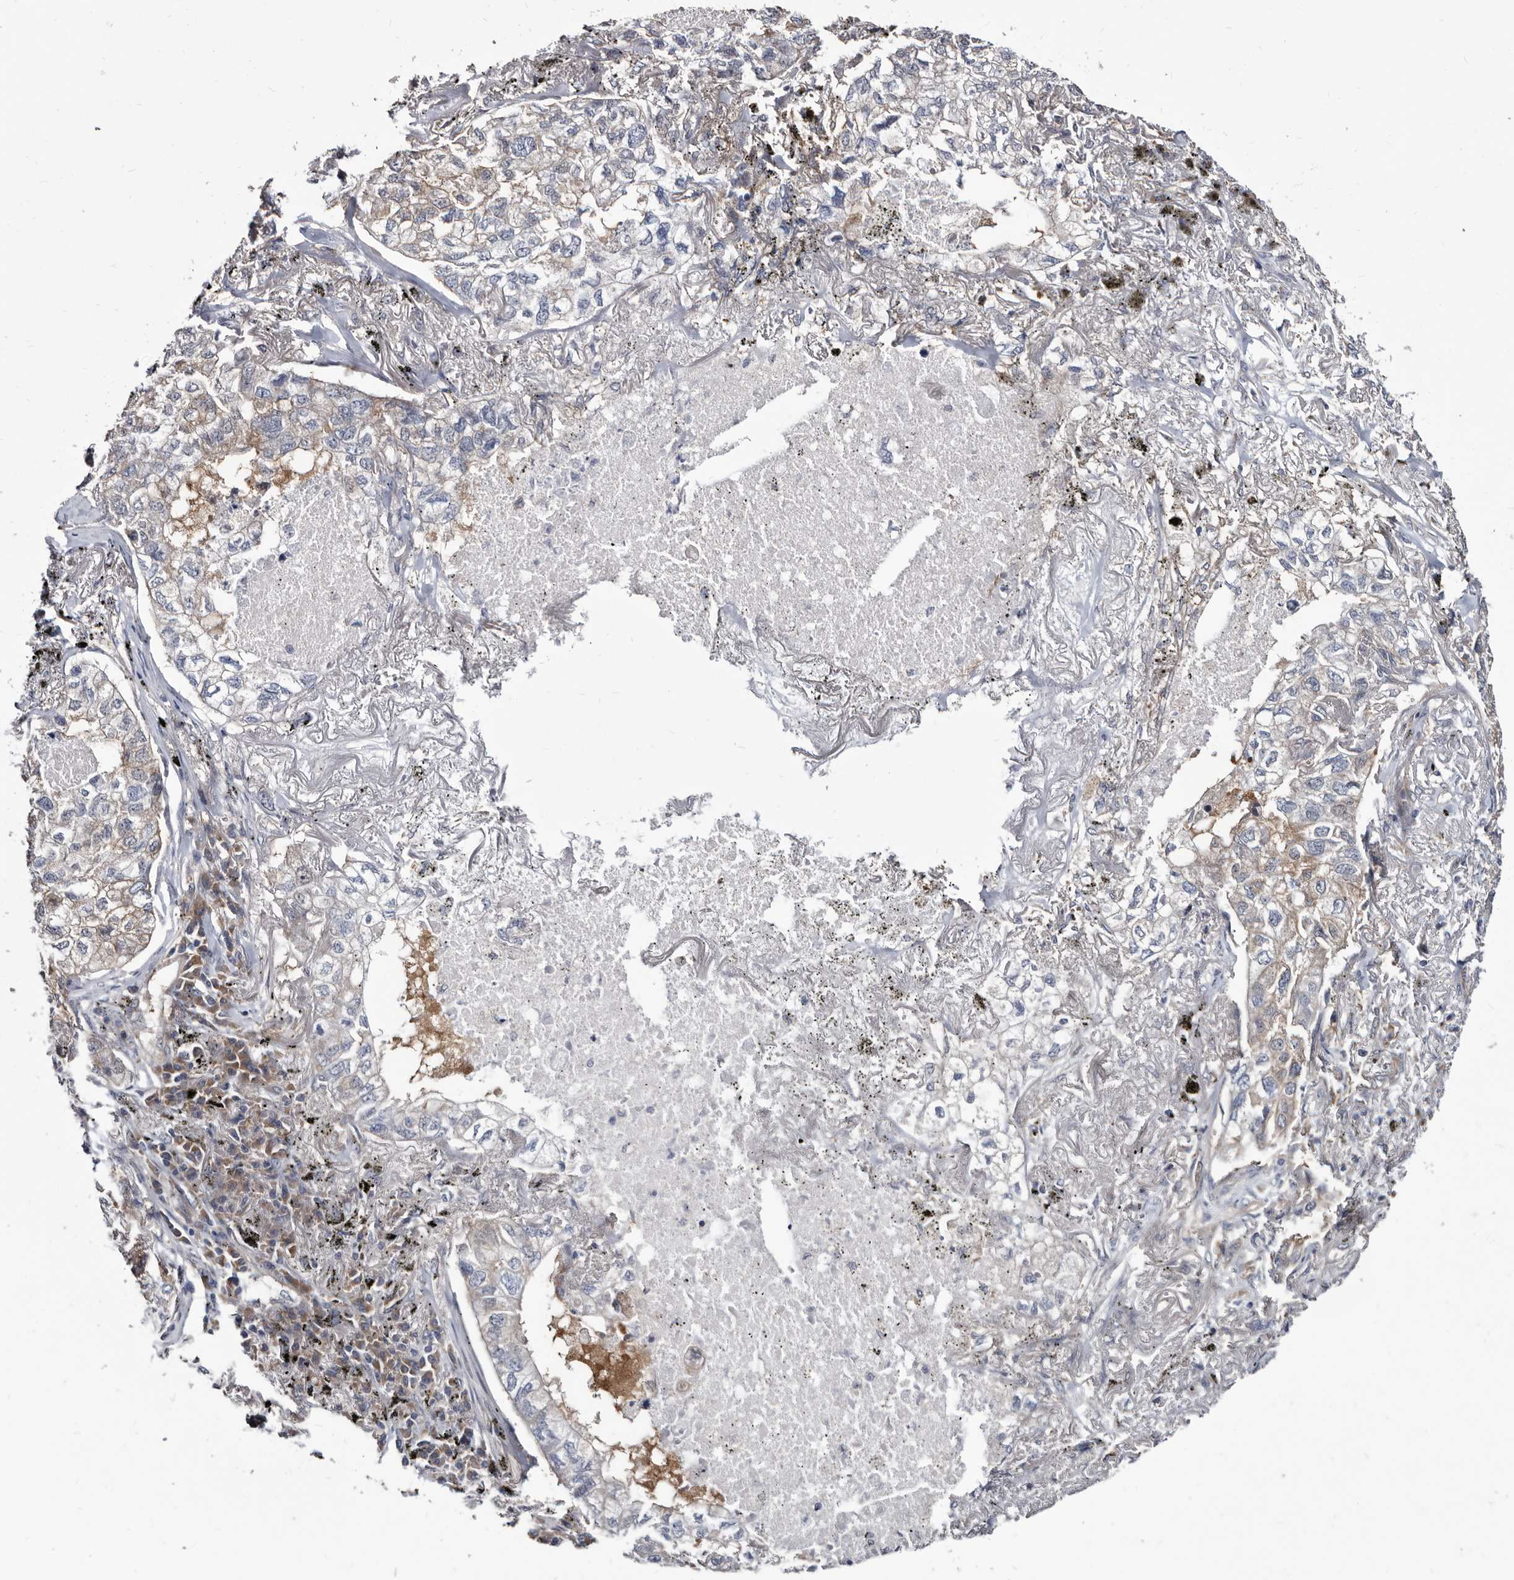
{"staining": {"intensity": "moderate", "quantity": "<25%", "location": "cytoplasmic/membranous"}, "tissue": "lung cancer", "cell_type": "Tumor cells", "image_type": "cancer", "snomed": [{"axis": "morphology", "description": "Adenocarcinoma, NOS"}, {"axis": "topography", "description": "Lung"}], "caption": "Immunohistochemistry (IHC) histopathology image of neoplastic tissue: human lung adenocarcinoma stained using immunohistochemistry reveals low levels of moderate protein expression localized specifically in the cytoplasmic/membranous of tumor cells, appearing as a cytoplasmic/membranous brown color.", "gene": "ABCF2", "patient": {"sex": "male", "age": 65}}